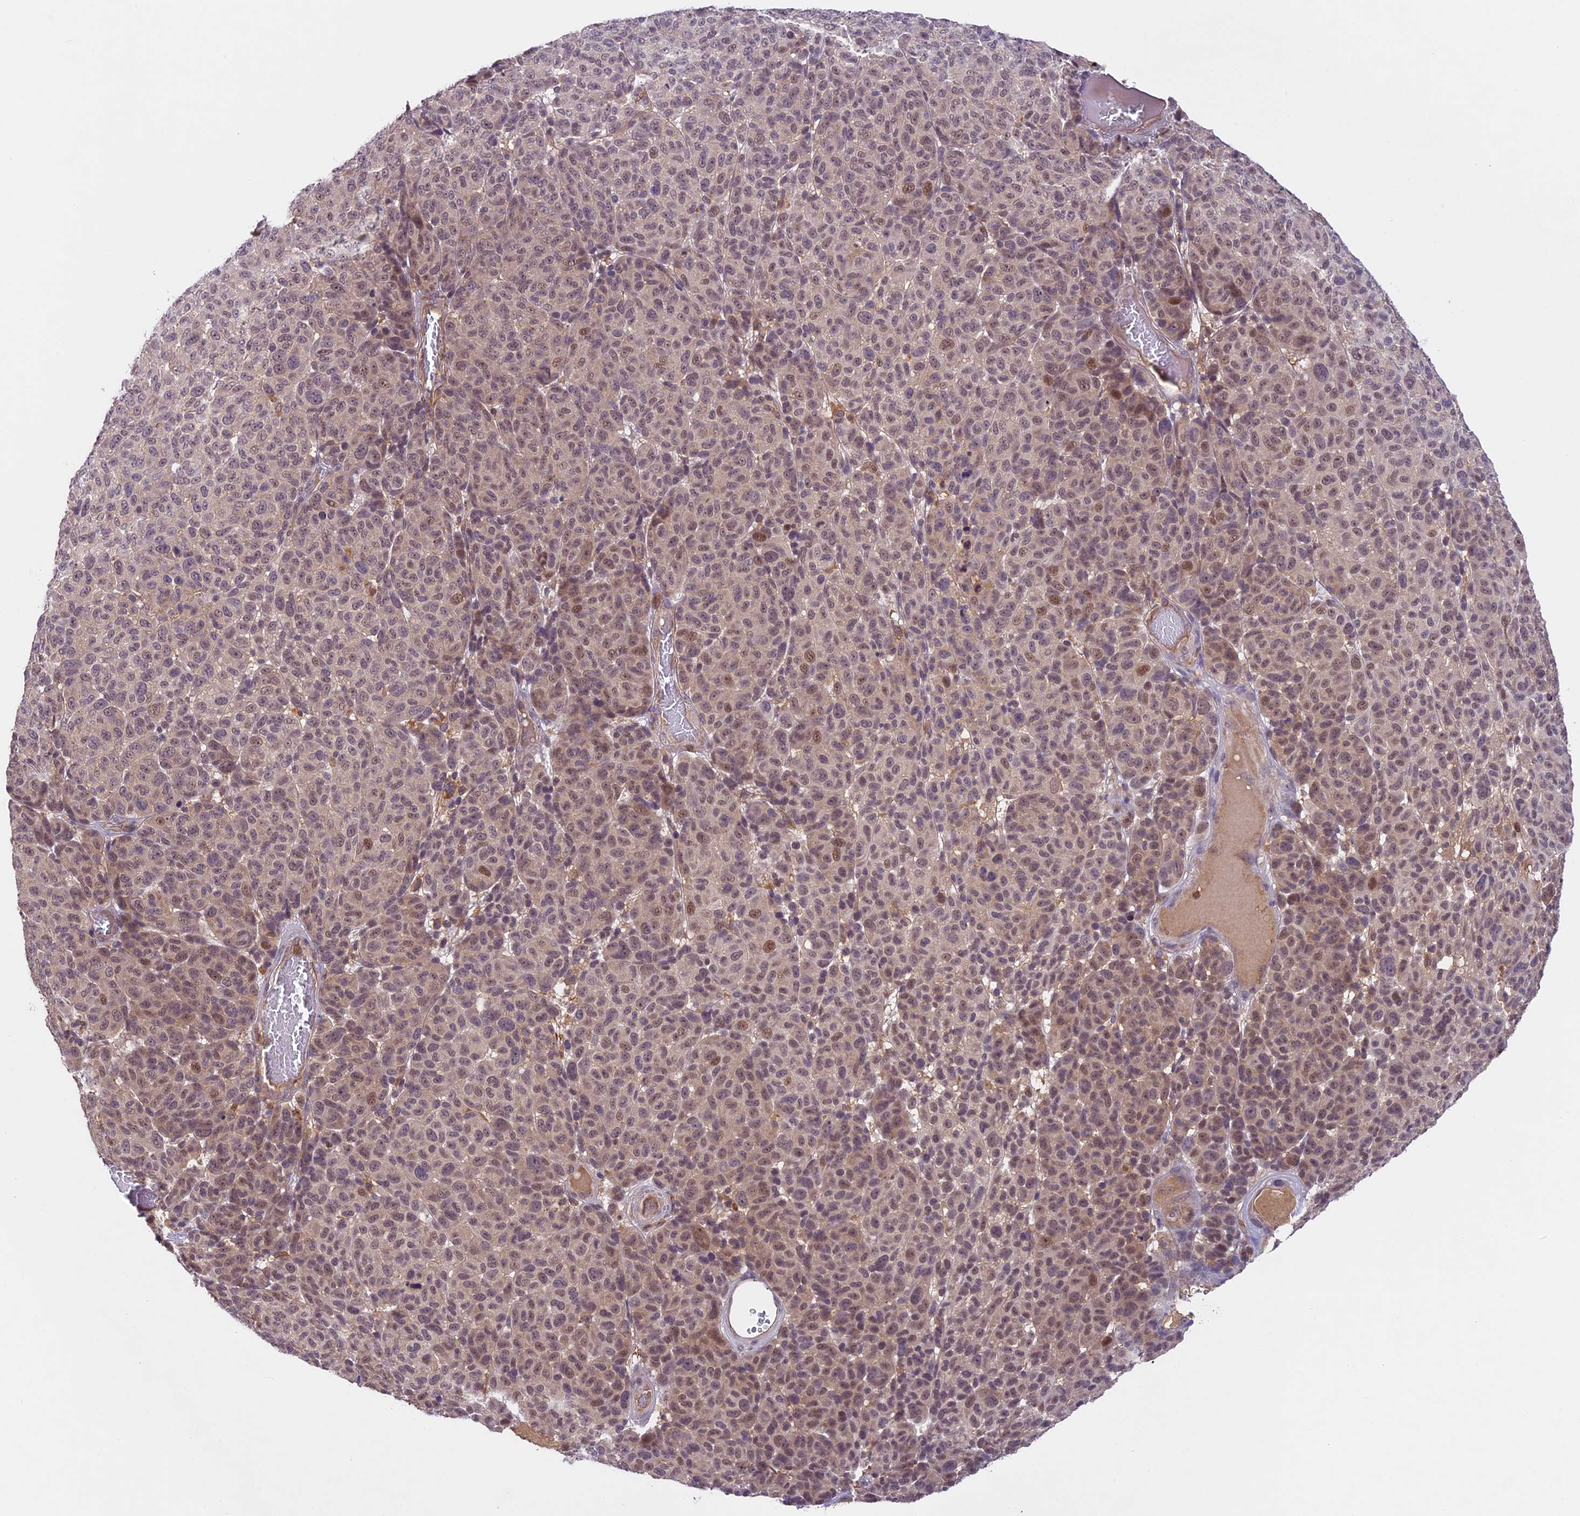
{"staining": {"intensity": "moderate", "quantity": "<25%", "location": "nuclear"}, "tissue": "melanoma", "cell_type": "Tumor cells", "image_type": "cancer", "snomed": [{"axis": "morphology", "description": "Malignant melanoma, NOS"}, {"axis": "topography", "description": "Skin"}], "caption": "Melanoma stained with a brown dye shows moderate nuclear positive staining in approximately <25% of tumor cells.", "gene": "TBC1D1", "patient": {"sex": "male", "age": 49}}